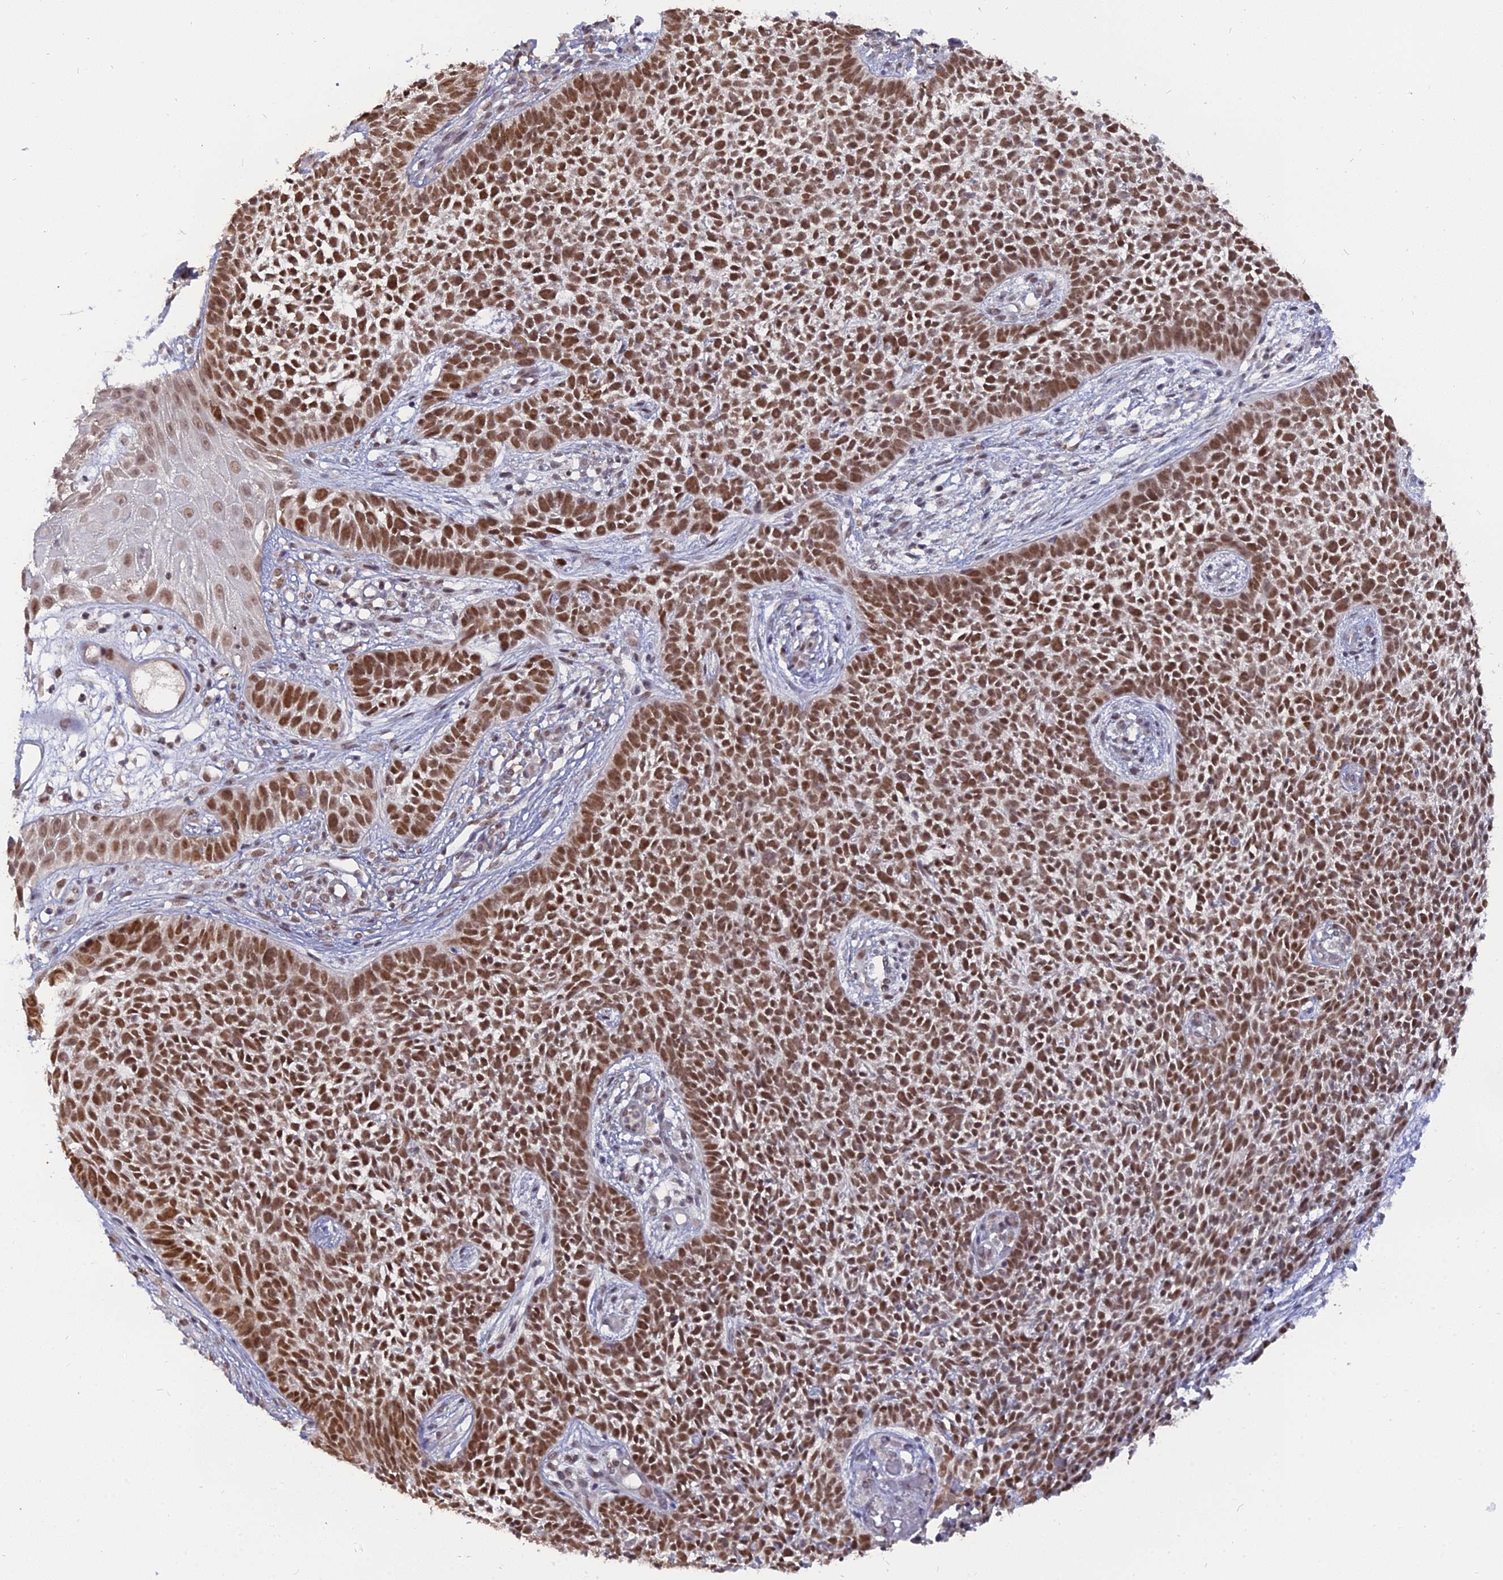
{"staining": {"intensity": "strong", "quantity": ">75%", "location": "nuclear"}, "tissue": "skin cancer", "cell_type": "Tumor cells", "image_type": "cancer", "snomed": [{"axis": "morphology", "description": "Basal cell carcinoma"}, {"axis": "topography", "description": "Skin"}], "caption": "The micrograph reveals a brown stain indicating the presence of a protein in the nuclear of tumor cells in basal cell carcinoma (skin).", "gene": "NR1H3", "patient": {"sex": "female", "age": 84}}